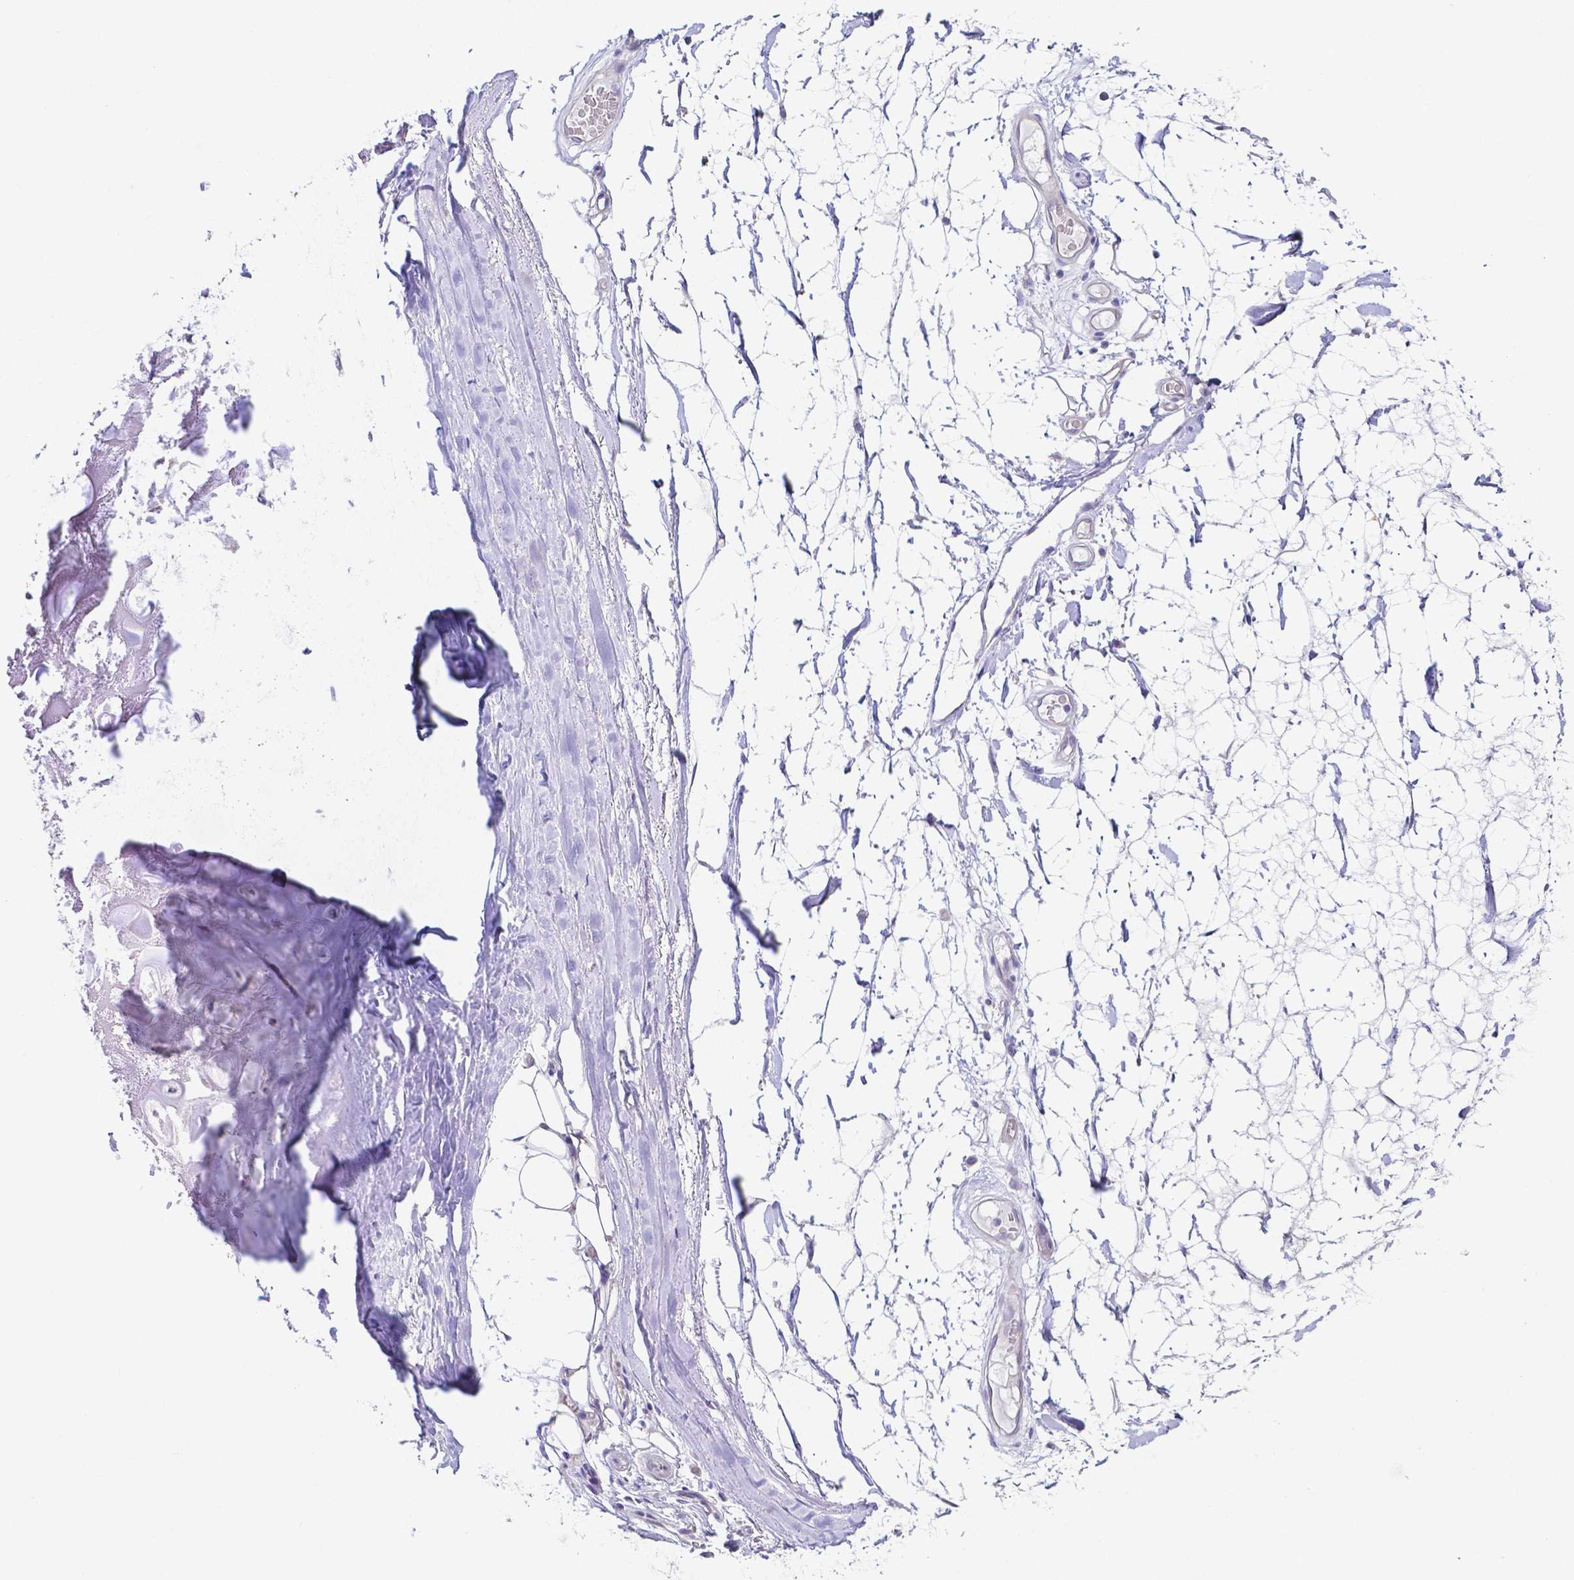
{"staining": {"intensity": "negative", "quantity": "none", "location": "none"}, "tissue": "adipose tissue", "cell_type": "Adipocytes", "image_type": "normal", "snomed": [{"axis": "morphology", "description": "Normal tissue, NOS"}, {"axis": "topography", "description": "Lymph node"}, {"axis": "topography", "description": "Cartilage tissue"}, {"axis": "topography", "description": "Nasopharynx"}], "caption": "Immunohistochemistry (IHC) micrograph of normal human adipose tissue stained for a protein (brown), which demonstrates no staining in adipocytes.", "gene": "PKP3", "patient": {"sex": "male", "age": 63}}